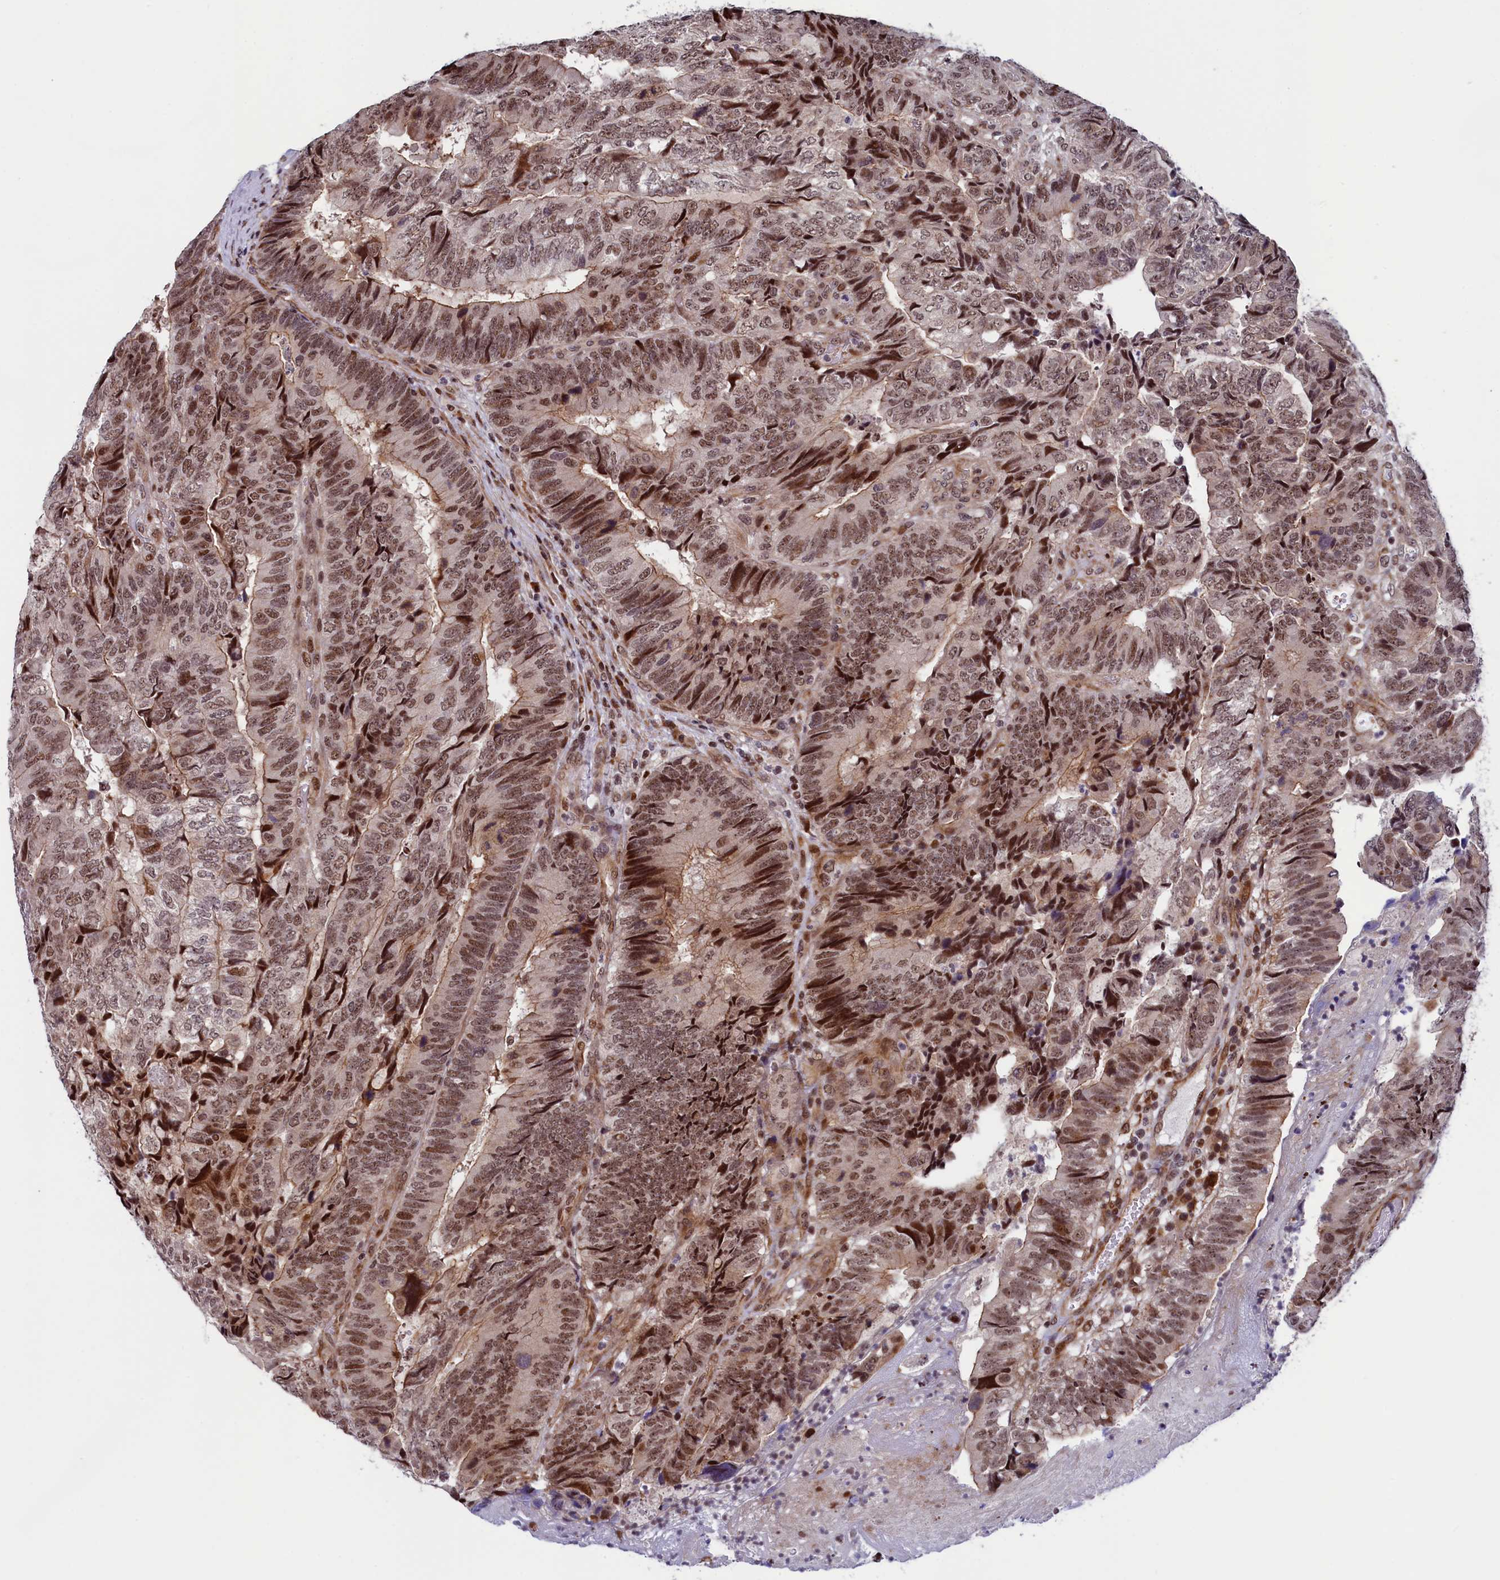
{"staining": {"intensity": "moderate", "quantity": ">75%", "location": "nuclear"}, "tissue": "colorectal cancer", "cell_type": "Tumor cells", "image_type": "cancer", "snomed": [{"axis": "morphology", "description": "Adenocarcinoma, NOS"}, {"axis": "topography", "description": "Colon"}], "caption": "Protein staining of colorectal cancer tissue exhibits moderate nuclear expression in about >75% of tumor cells.", "gene": "LEO1", "patient": {"sex": "female", "age": 67}}